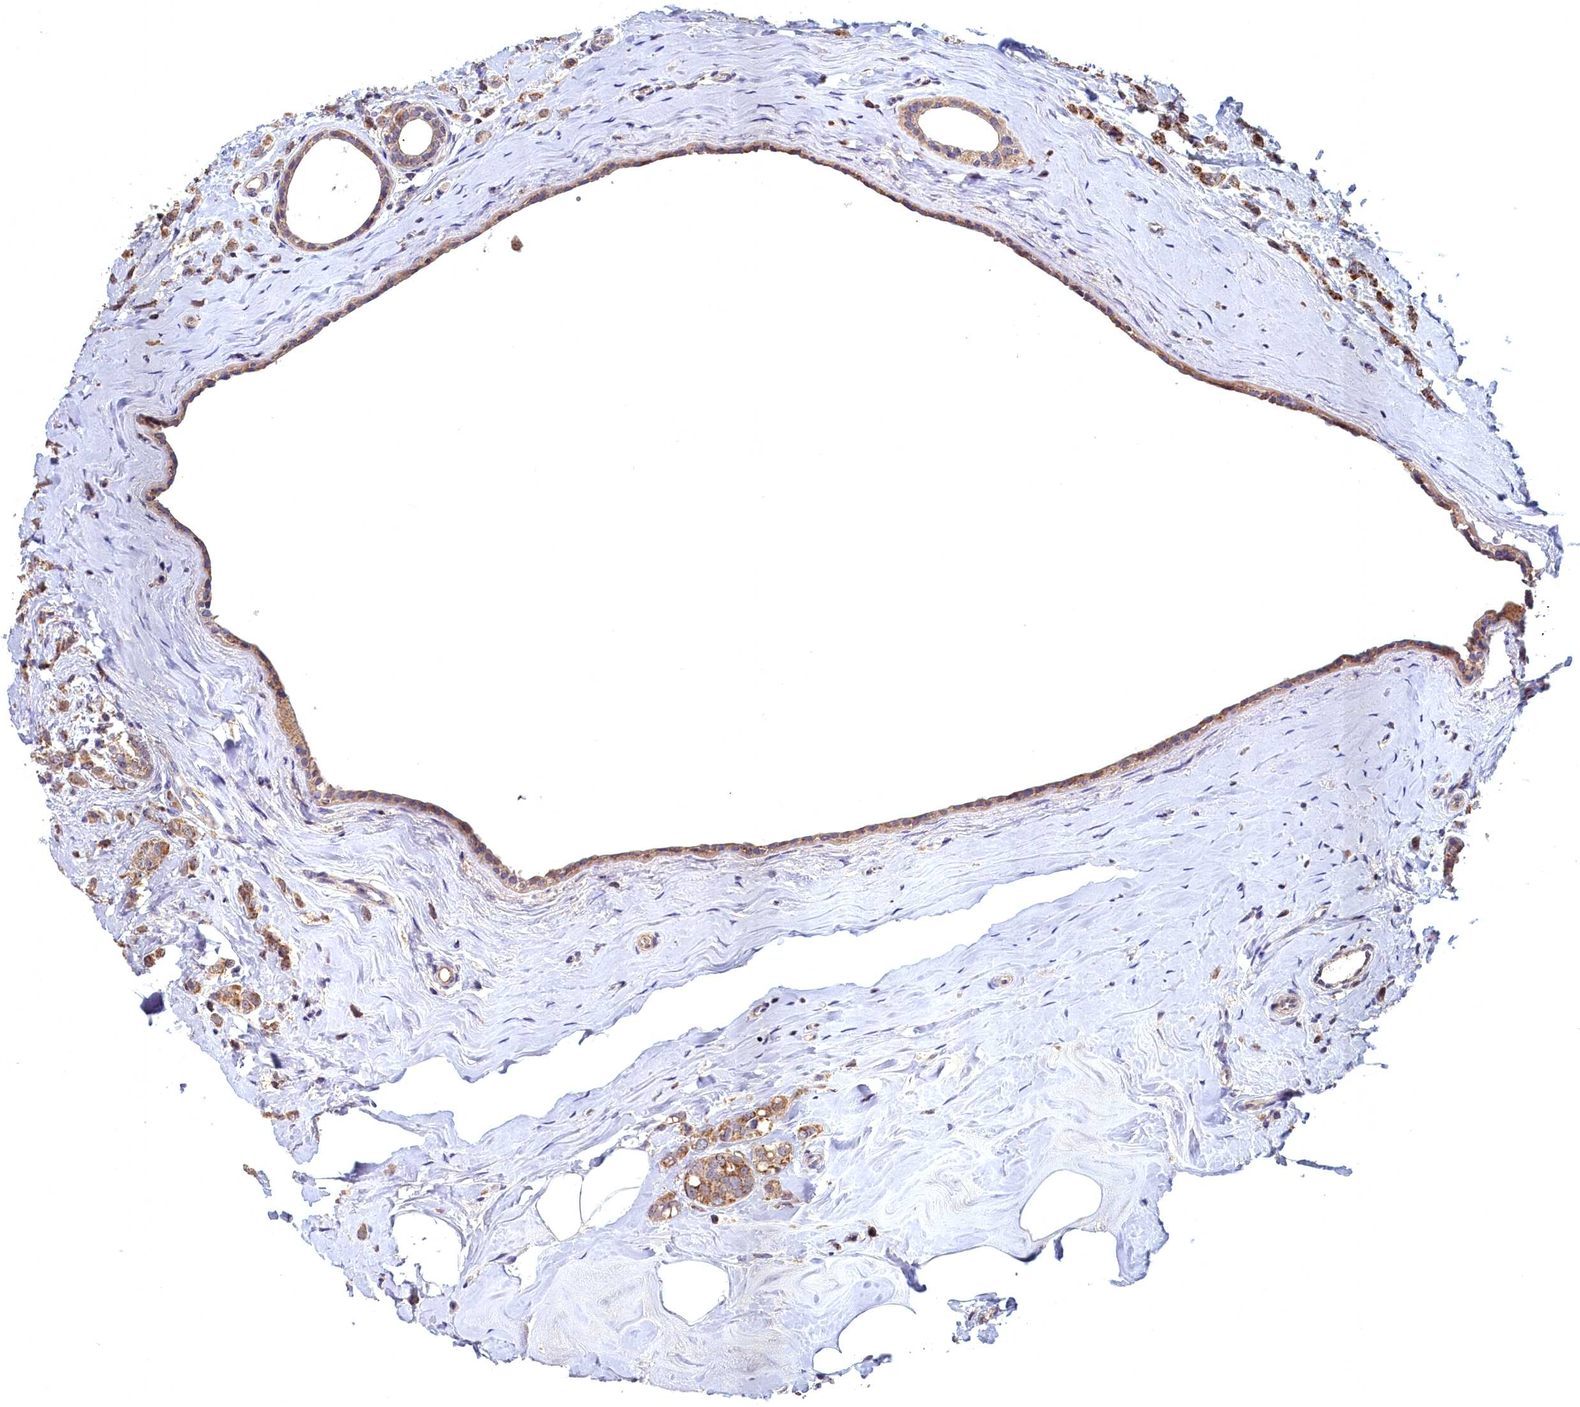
{"staining": {"intensity": "moderate", "quantity": ">75%", "location": "cytoplasmic/membranous"}, "tissue": "breast cancer", "cell_type": "Tumor cells", "image_type": "cancer", "snomed": [{"axis": "morphology", "description": "Lobular carcinoma"}, {"axis": "topography", "description": "Breast"}], "caption": "Immunohistochemistry (IHC) (DAB) staining of breast cancer (lobular carcinoma) reveals moderate cytoplasmic/membranous protein positivity in about >75% of tumor cells.", "gene": "EPB41L4B", "patient": {"sex": "female", "age": 47}}